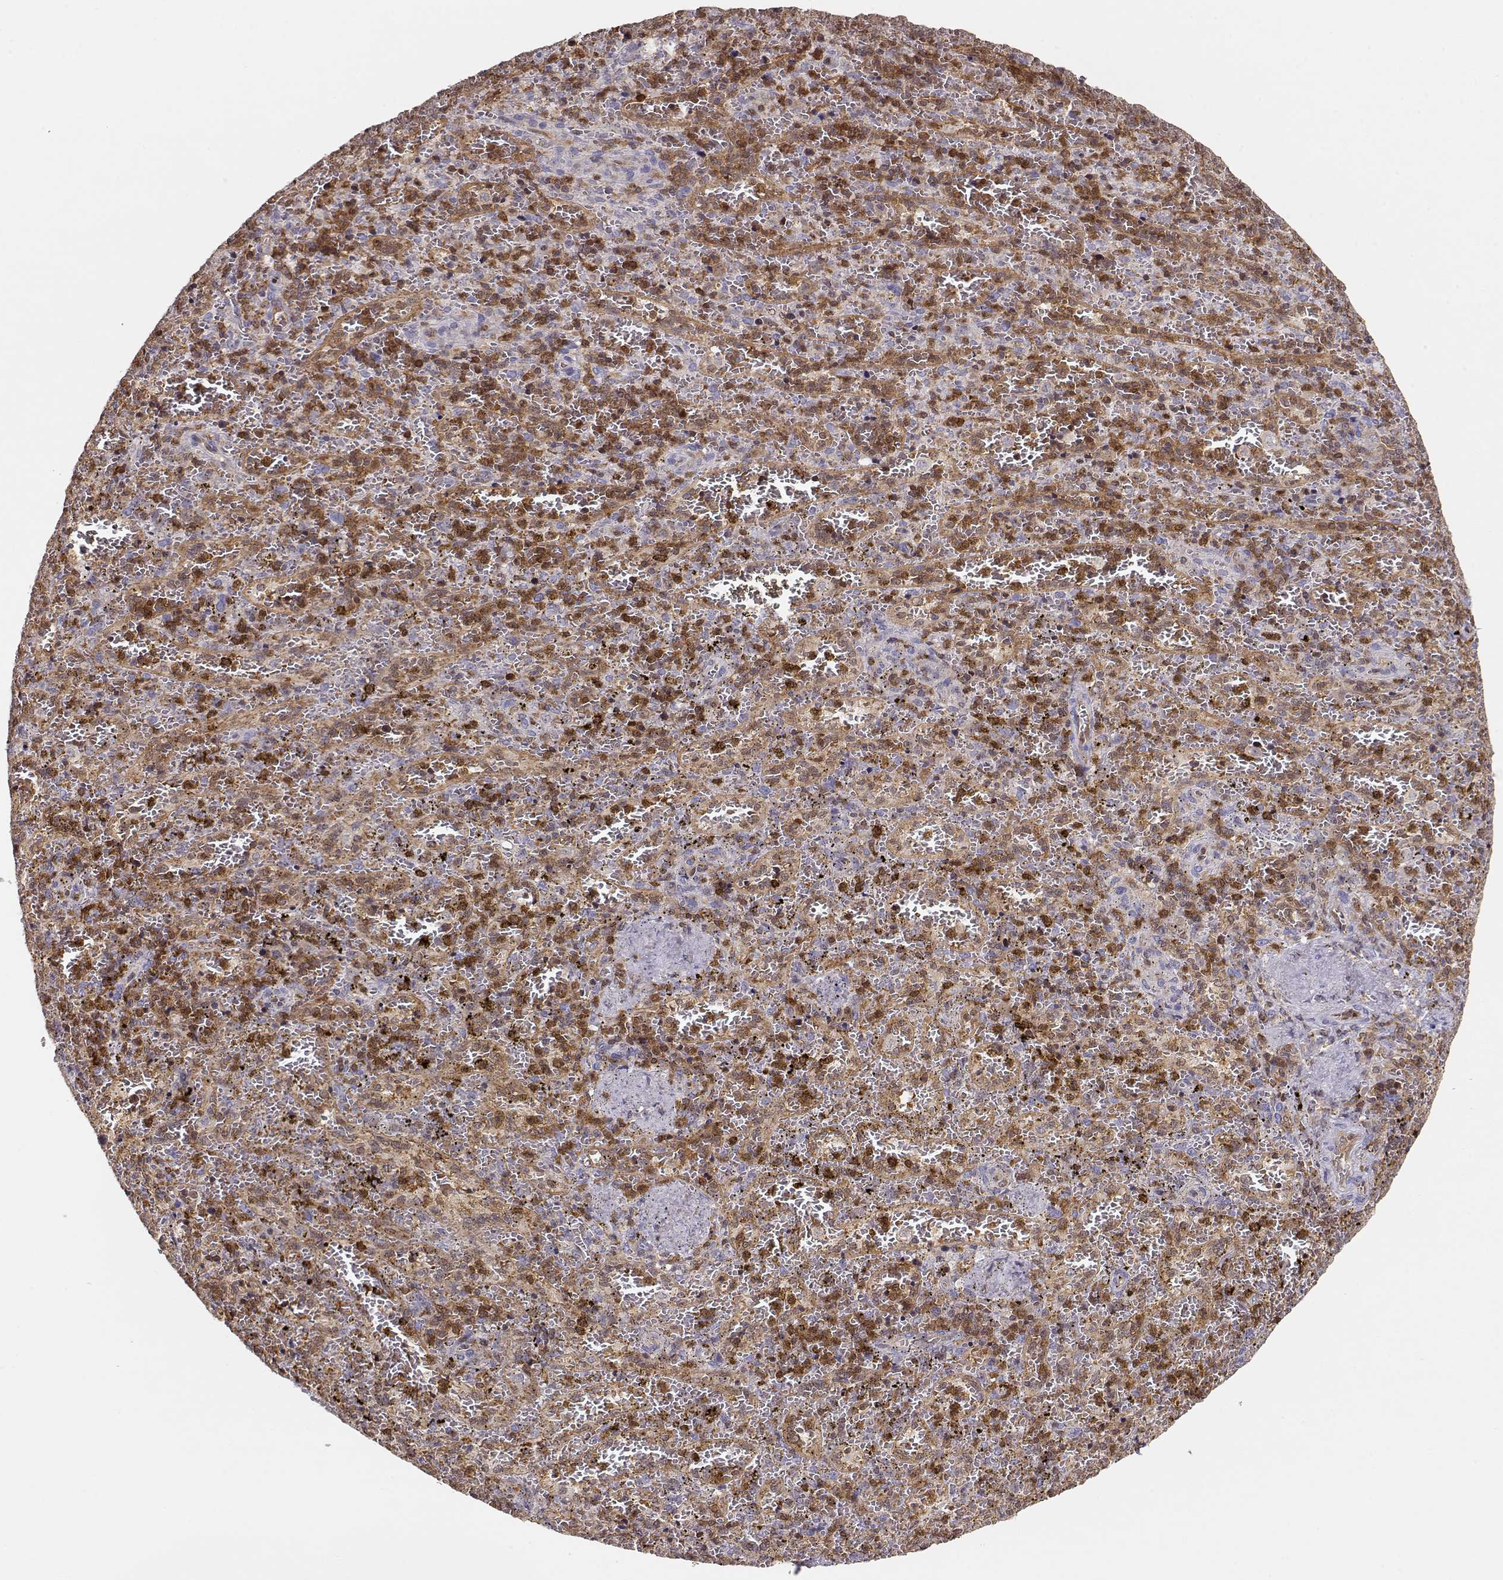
{"staining": {"intensity": "strong", "quantity": "25%-75%", "location": "cytoplasmic/membranous,nuclear"}, "tissue": "spleen", "cell_type": "Cells in red pulp", "image_type": "normal", "snomed": [{"axis": "morphology", "description": "Normal tissue, NOS"}, {"axis": "topography", "description": "Spleen"}], "caption": "Protein analysis of benign spleen reveals strong cytoplasmic/membranous,nuclear staining in about 25%-75% of cells in red pulp. Nuclei are stained in blue.", "gene": "PNP", "patient": {"sex": "female", "age": 50}}